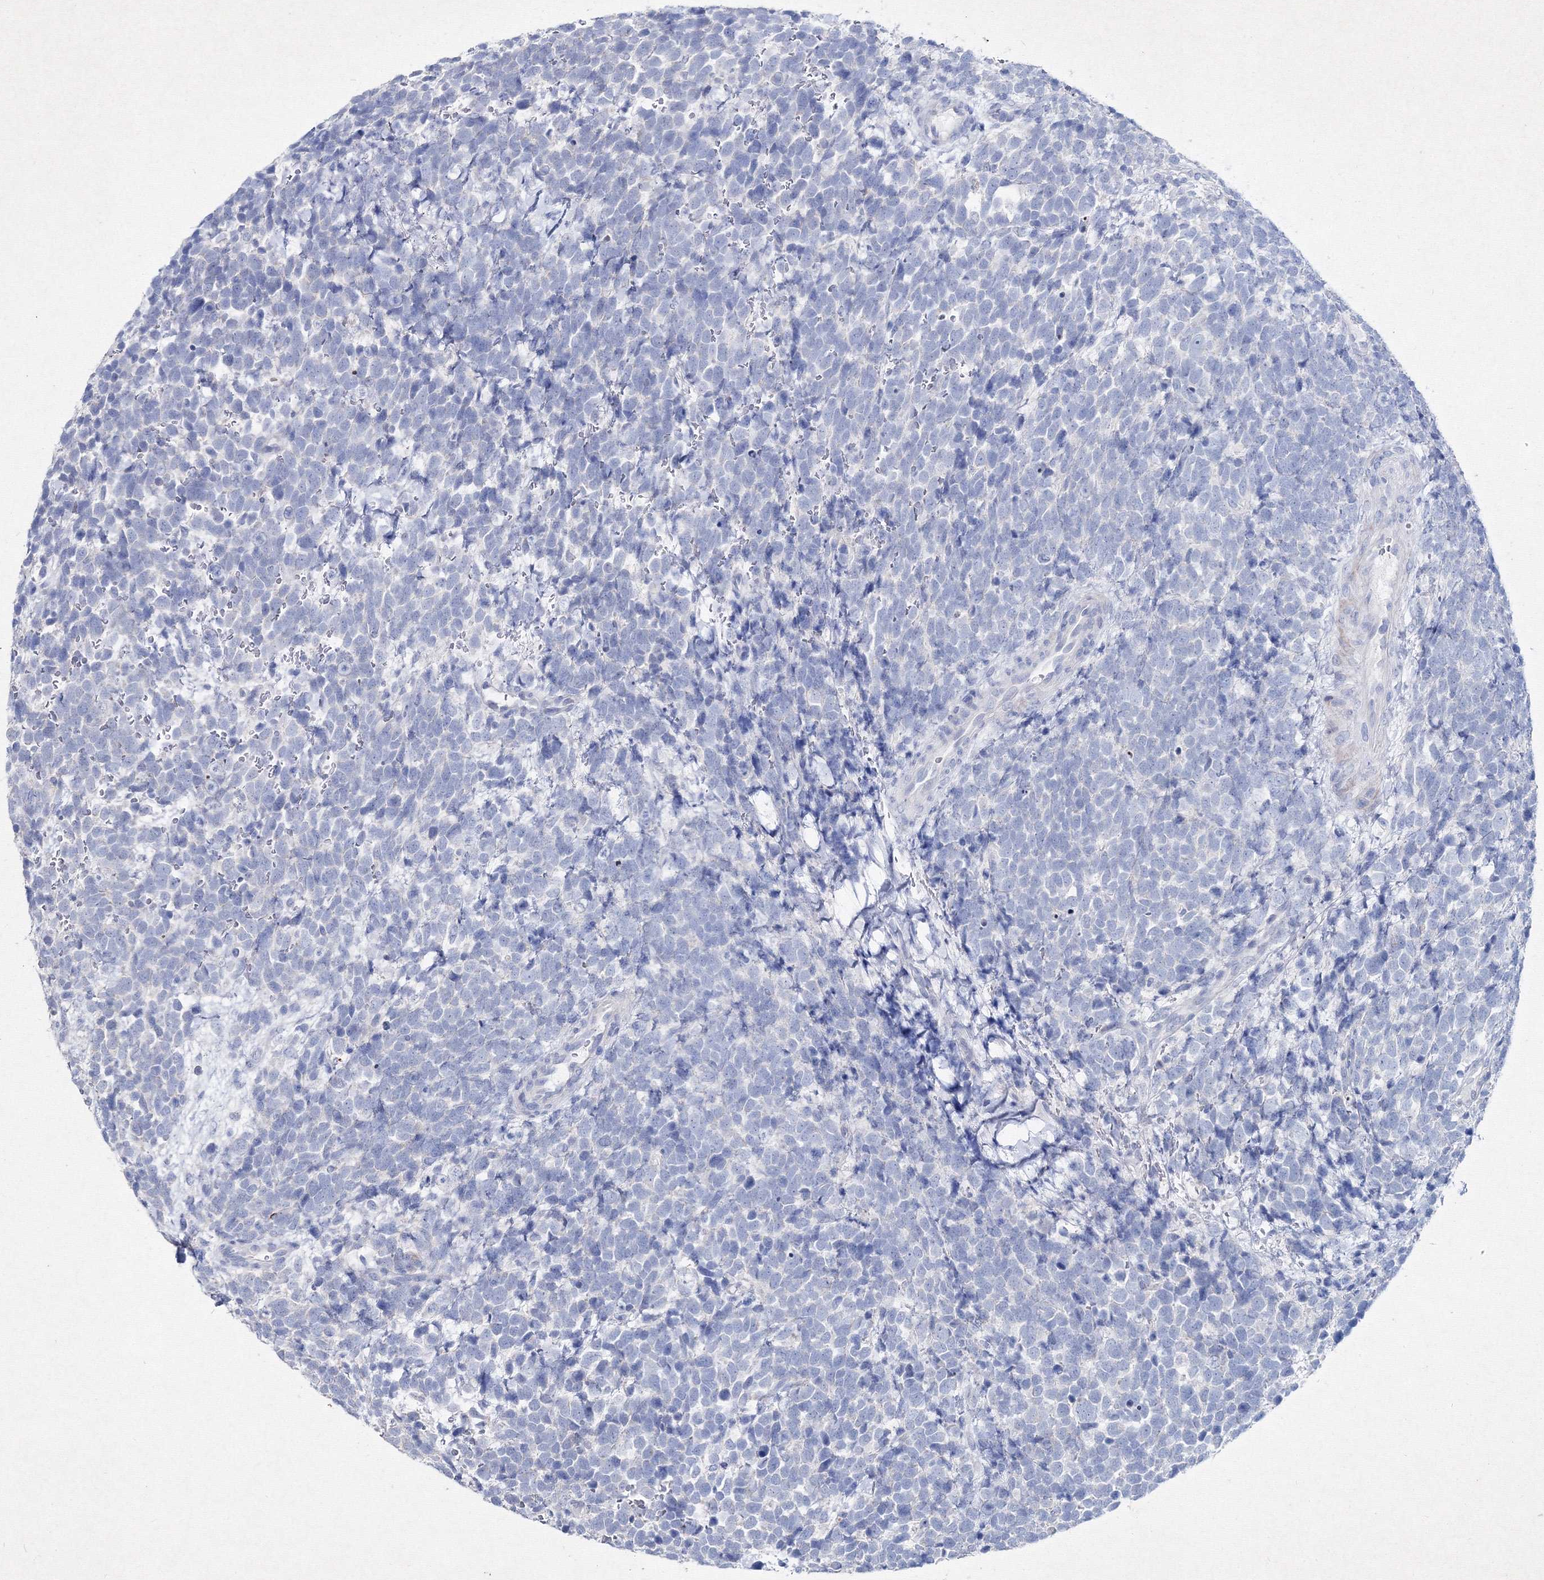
{"staining": {"intensity": "negative", "quantity": "none", "location": "none"}, "tissue": "urothelial cancer", "cell_type": "Tumor cells", "image_type": "cancer", "snomed": [{"axis": "morphology", "description": "Urothelial carcinoma, High grade"}, {"axis": "topography", "description": "Urinary bladder"}], "caption": "High magnification brightfield microscopy of urothelial cancer stained with DAB (3,3'-diaminobenzidine) (brown) and counterstained with hematoxylin (blue): tumor cells show no significant staining.", "gene": "SMIM29", "patient": {"sex": "female", "age": 82}}